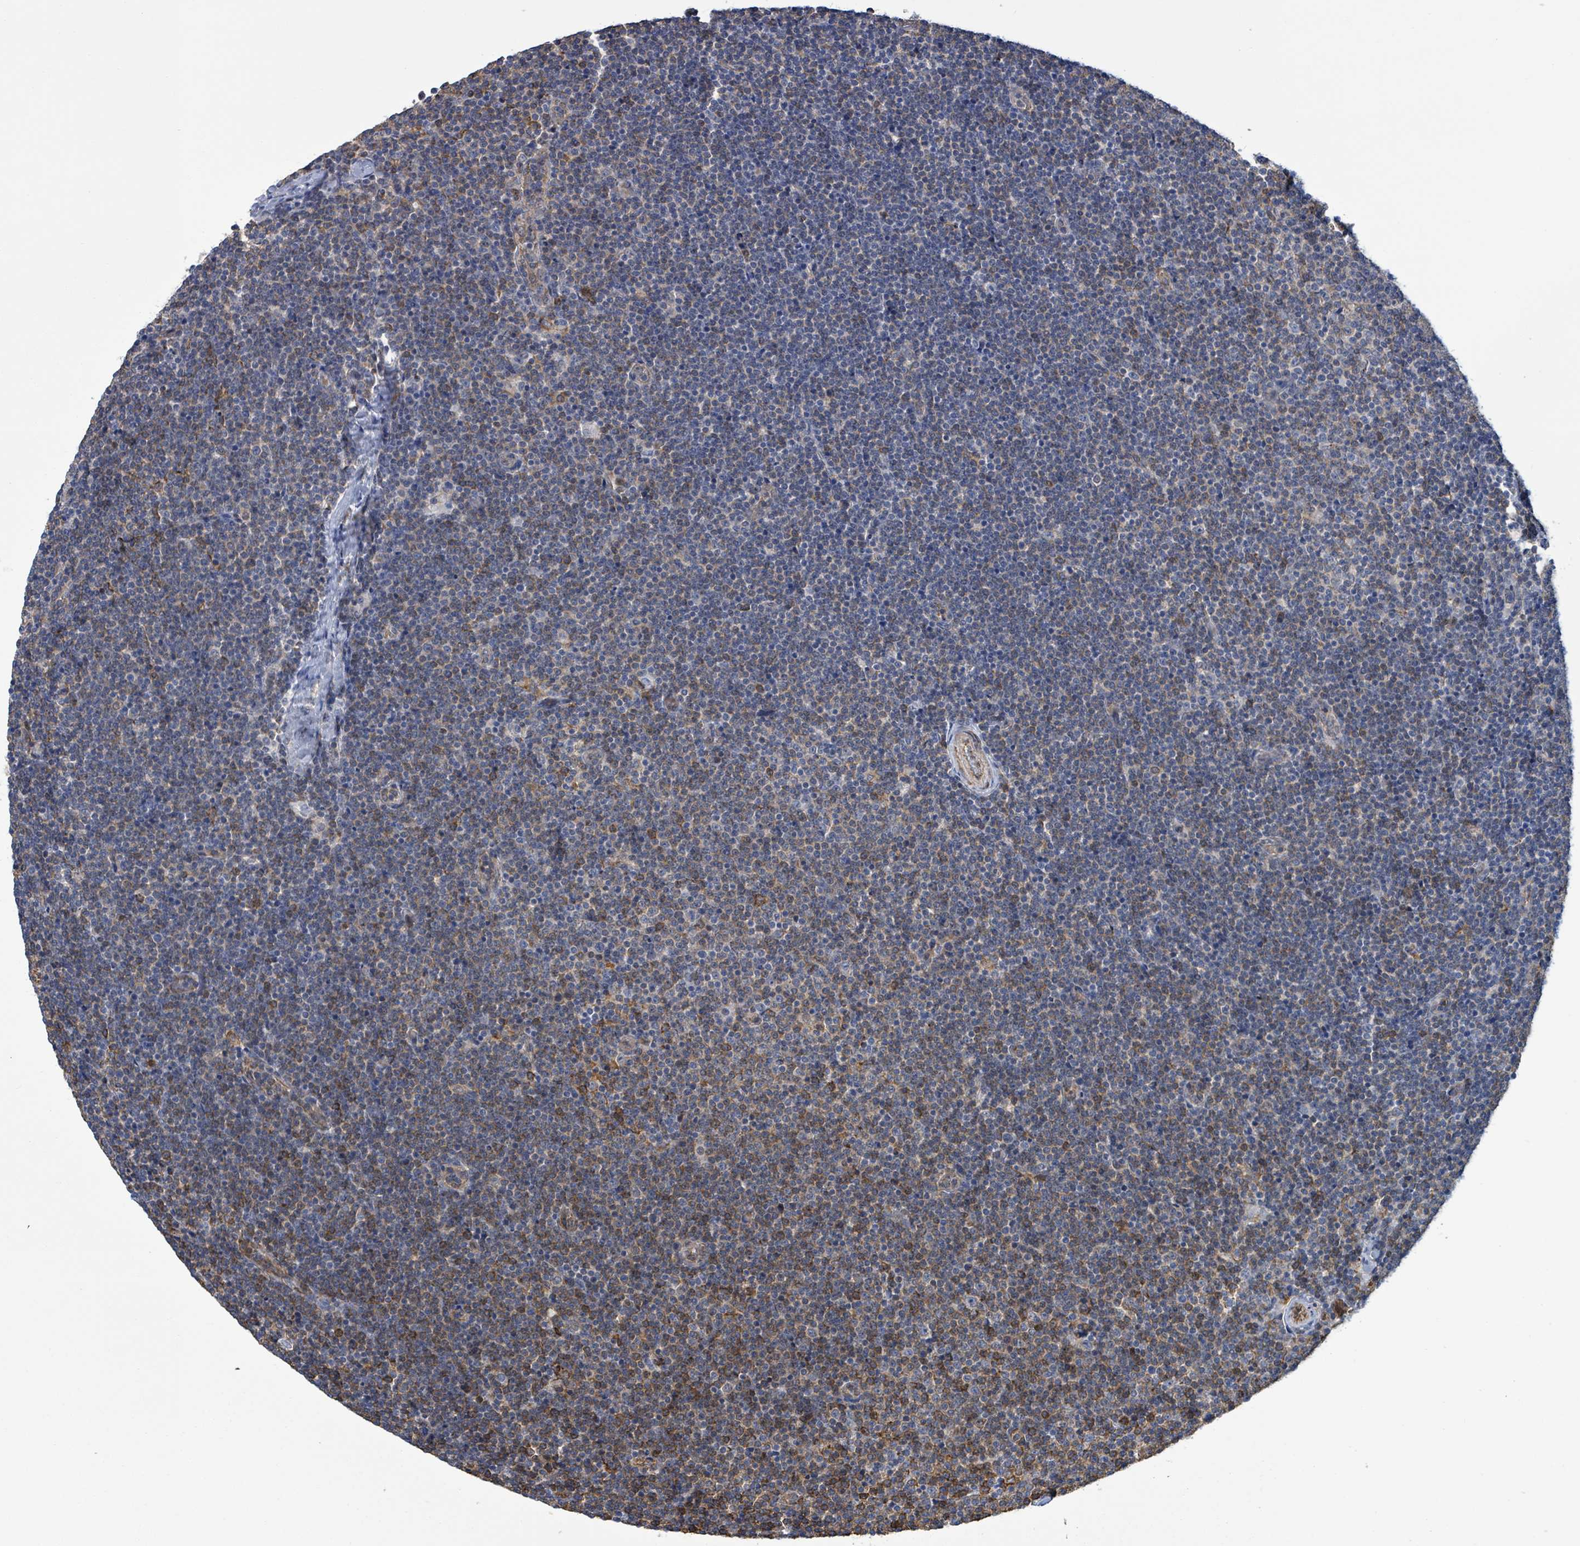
{"staining": {"intensity": "weak", "quantity": "25%-75%", "location": "cytoplasmic/membranous"}, "tissue": "lymphoma", "cell_type": "Tumor cells", "image_type": "cancer", "snomed": [{"axis": "morphology", "description": "Malignant lymphoma, non-Hodgkin's type, Low grade"}, {"axis": "topography", "description": "Lymph node"}], "caption": "A histopathology image of malignant lymphoma, non-Hodgkin's type (low-grade) stained for a protein displays weak cytoplasmic/membranous brown staining in tumor cells.", "gene": "PRKRIP1", "patient": {"sex": "male", "age": 48}}